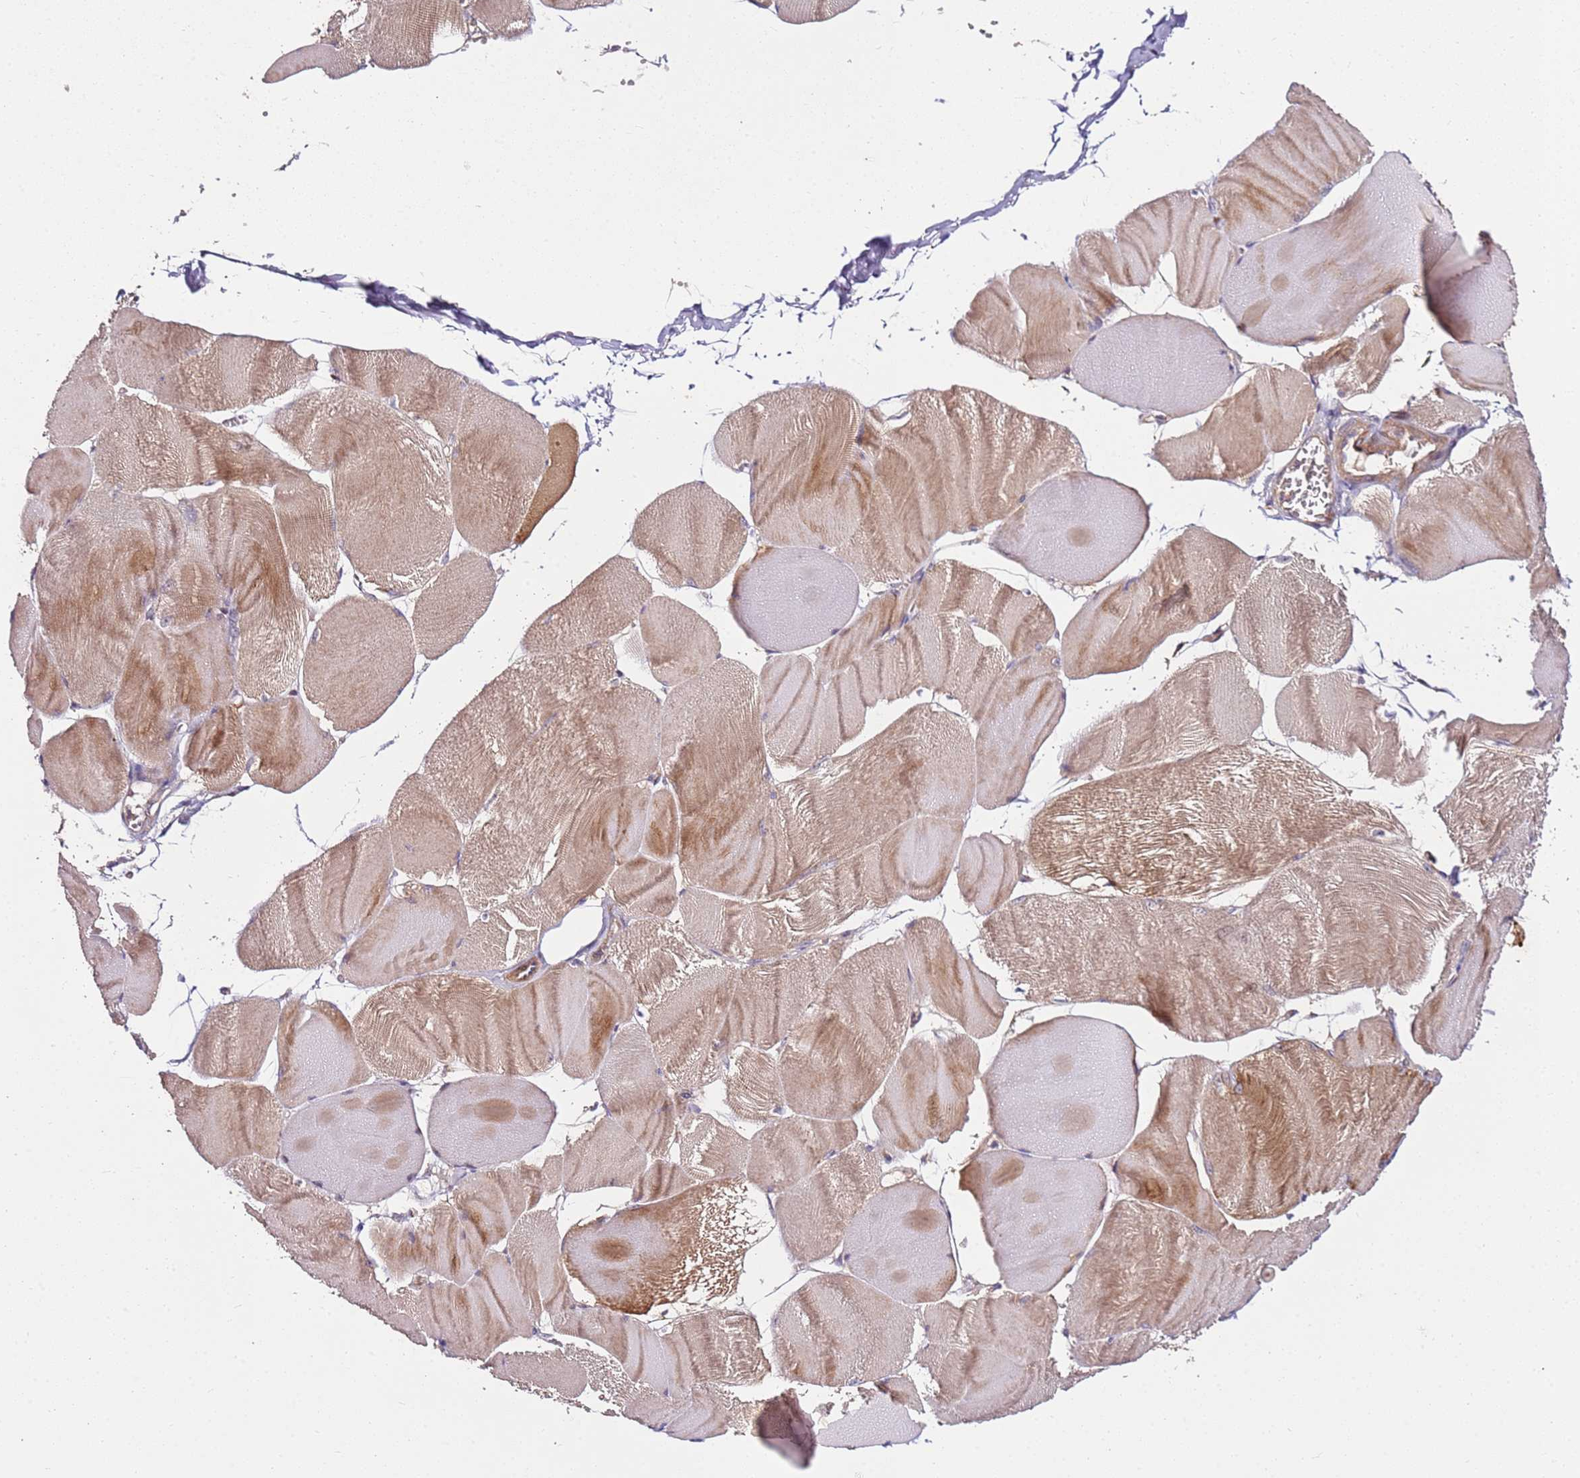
{"staining": {"intensity": "moderate", "quantity": "25%-75%", "location": "cytoplasmic/membranous"}, "tissue": "skeletal muscle", "cell_type": "Myocytes", "image_type": "normal", "snomed": [{"axis": "morphology", "description": "Normal tissue, NOS"}, {"axis": "morphology", "description": "Basal cell carcinoma"}, {"axis": "topography", "description": "Skeletal muscle"}], "caption": "A brown stain shows moderate cytoplasmic/membranous expression of a protein in myocytes of normal human skeletal muscle.", "gene": "KRTAP21", "patient": {"sex": "female", "age": 64}}